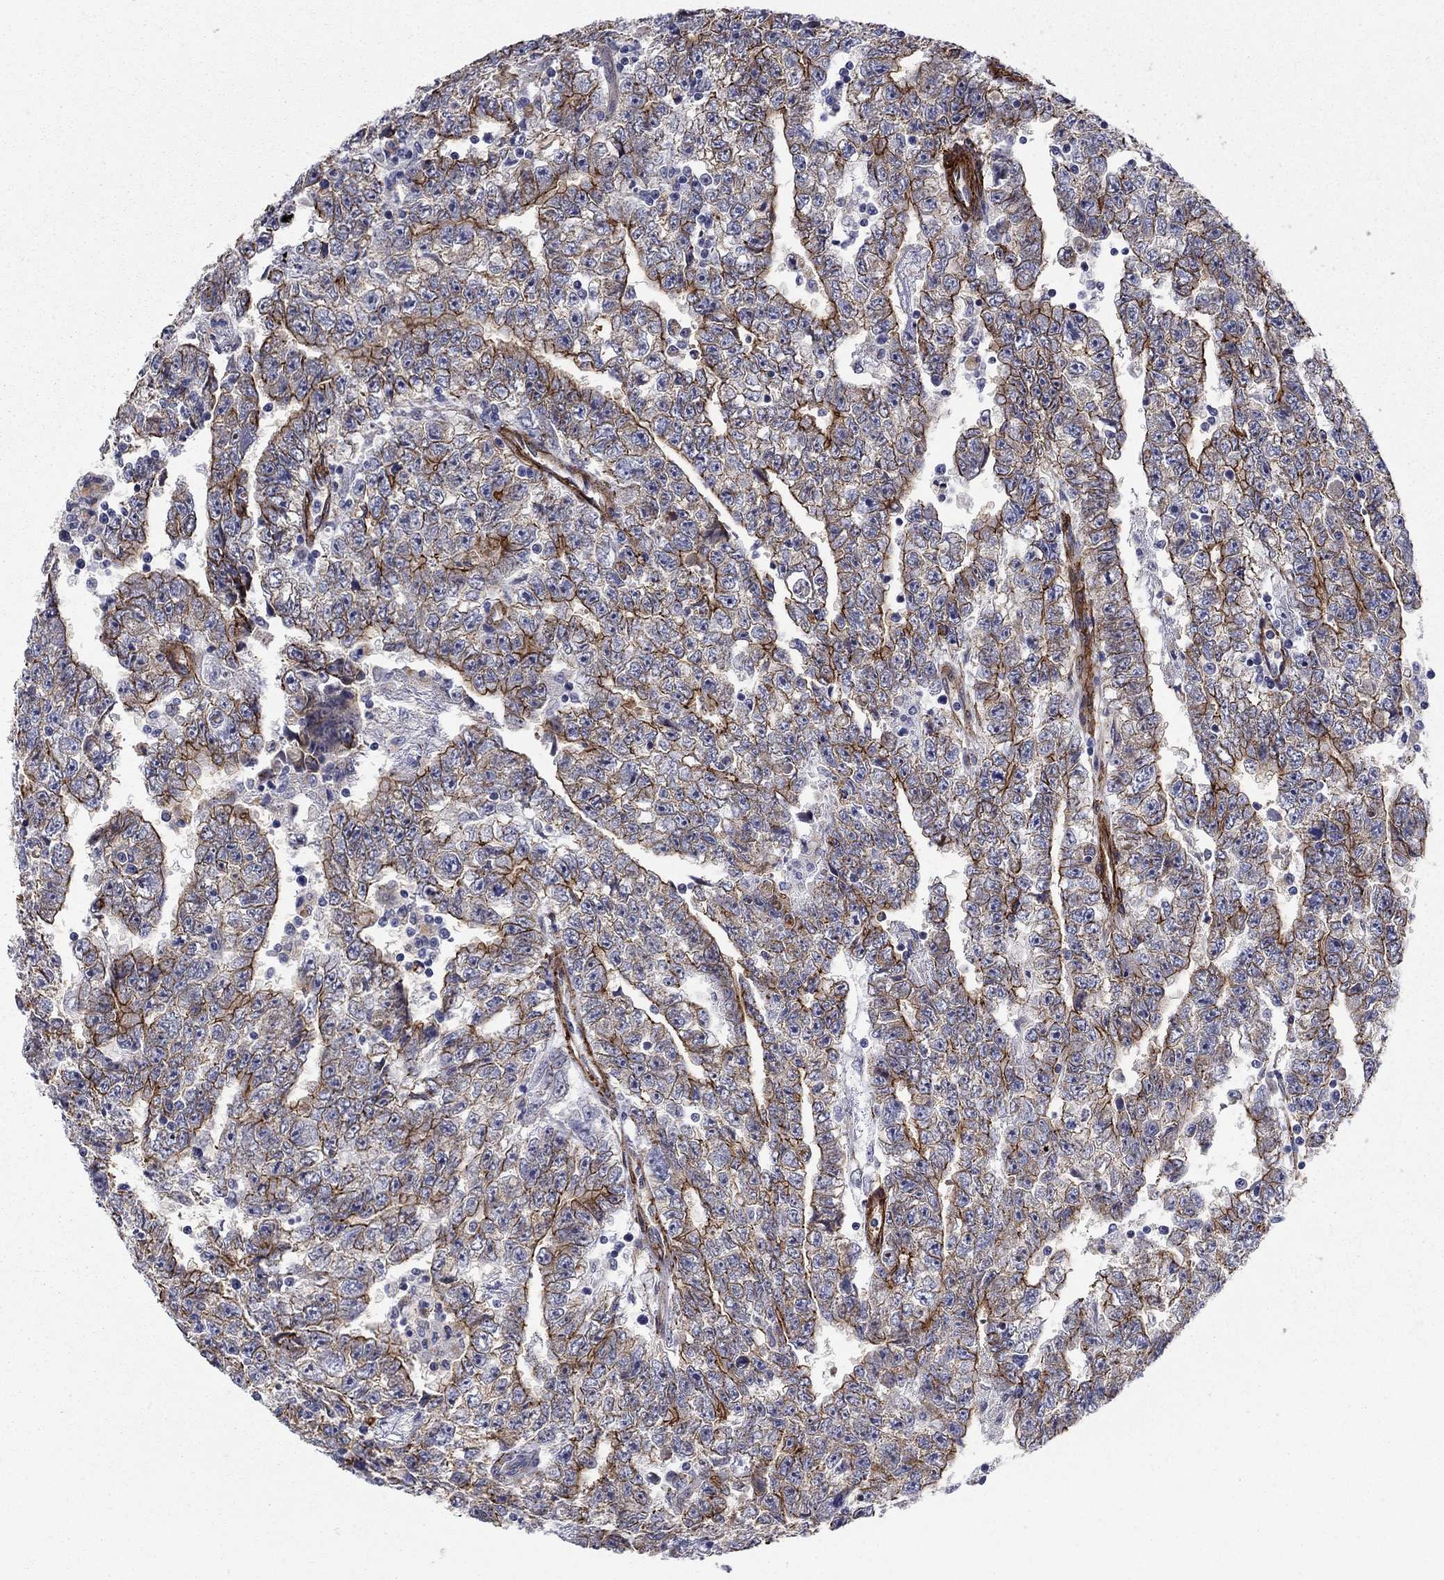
{"staining": {"intensity": "strong", "quantity": "<25%", "location": "cytoplasmic/membranous"}, "tissue": "testis cancer", "cell_type": "Tumor cells", "image_type": "cancer", "snomed": [{"axis": "morphology", "description": "Carcinoma, Embryonal, NOS"}, {"axis": "topography", "description": "Testis"}], "caption": "IHC image of testis embryonal carcinoma stained for a protein (brown), which reveals medium levels of strong cytoplasmic/membranous positivity in approximately <25% of tumor cells.", "gene": "KRBA1", "patient": {"sex": "male", "age": 25}}